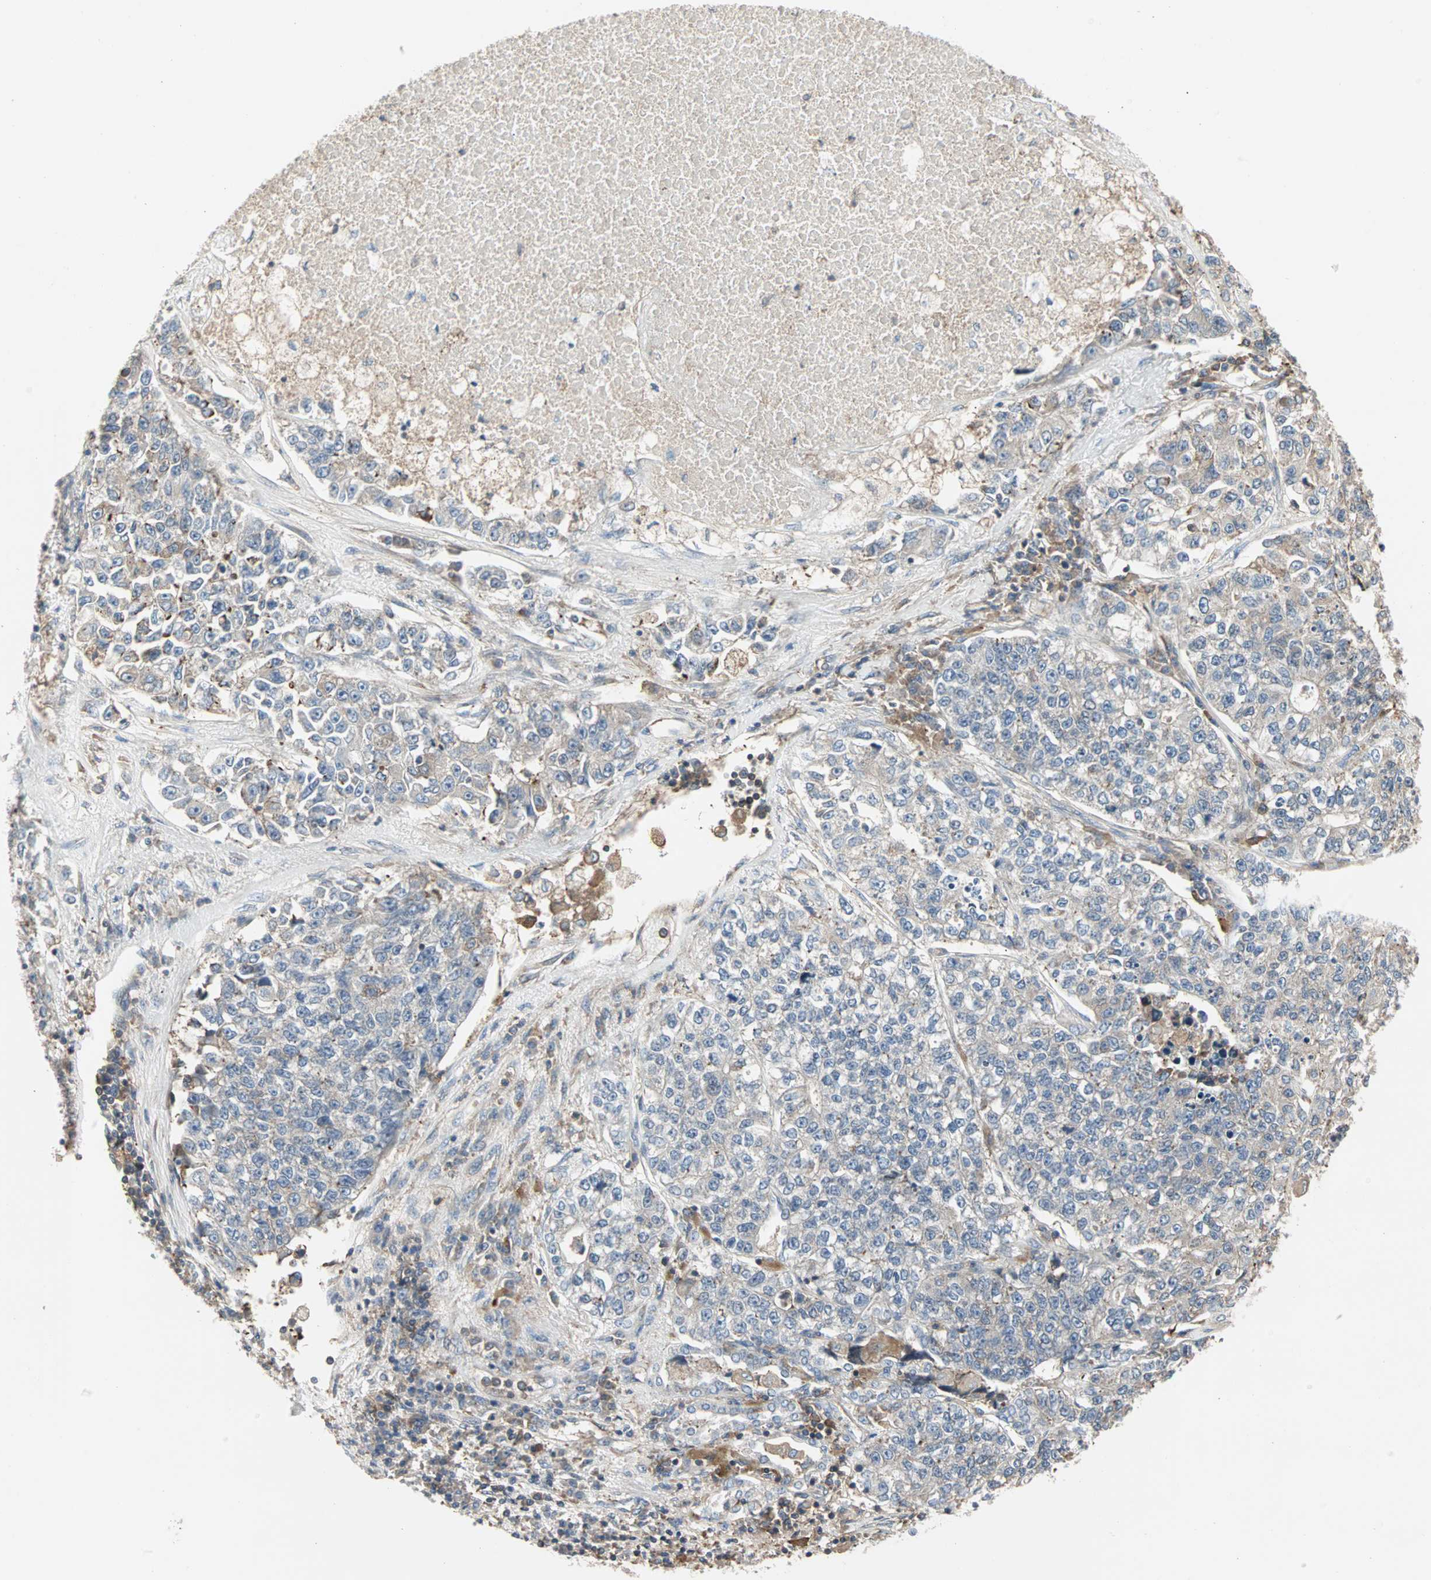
{"staining": {"intensity": "weak", "quantity": "25%-75%", "location": "cytoplasmic/membranous"}, "tissue": "lung cancer", "cell_type": "Tumor cells", "image_type": "cancer", "snomed": [{"axis": "morphology", "description": "Adenocarcinoma, NOS"}, {"axis": "topography", "description": "Lung"}], "caption": "An immunohistochemistry (IHC) image of tumor tissue is shown. Protein staining in brown highlights weak cytoplasmic/membranous positivity in lung cancer (adenocarcinoma) within tumor cells. The staining was performed using DAB (3,3'-diaminobenzidine), with brown indicating positive protein expression. Nuclei are stained blue with hematoxylin.", "gene": "GNAI2", "patient": {"sex": "male", "age": 49}}